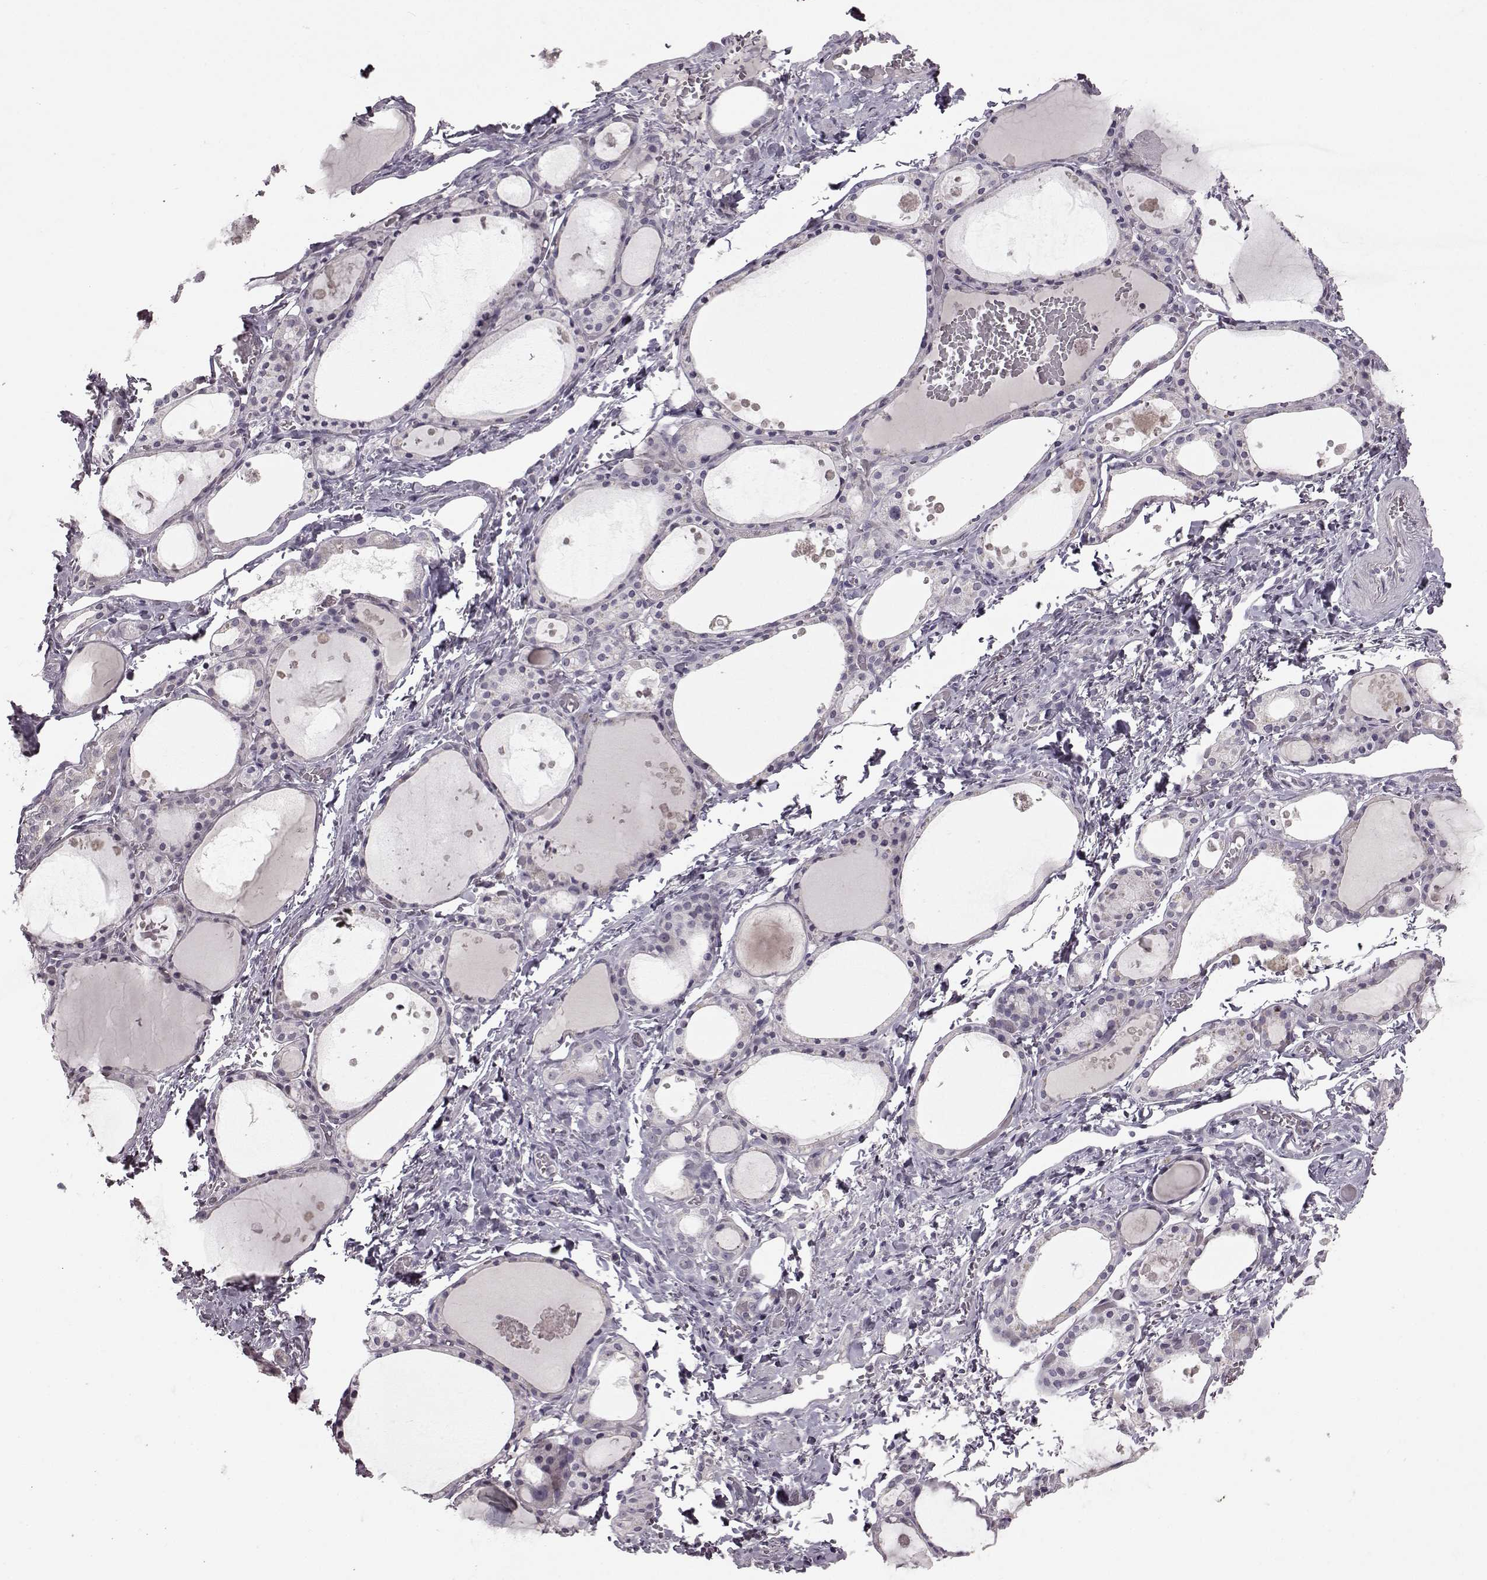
{"staining": {"intensity": "negative", "quantity": "none", "location": "none"}, "tissue": "thyroid gland", "cell_type": "Glandular cells", "image_type": "normal", "snomed": [{"axis": "morphology", "description": "Normal tissue, NOS"}, {"axis": "topography", "description": "Thyroid gland"}], "caption": "There is no significant positivity in glandular cells of thyroid gland. (DAB IHC visualized using brightfield microscopy, high magnification).", "gene": "LHB", "patient": {"sex": "male", "age": 68}}